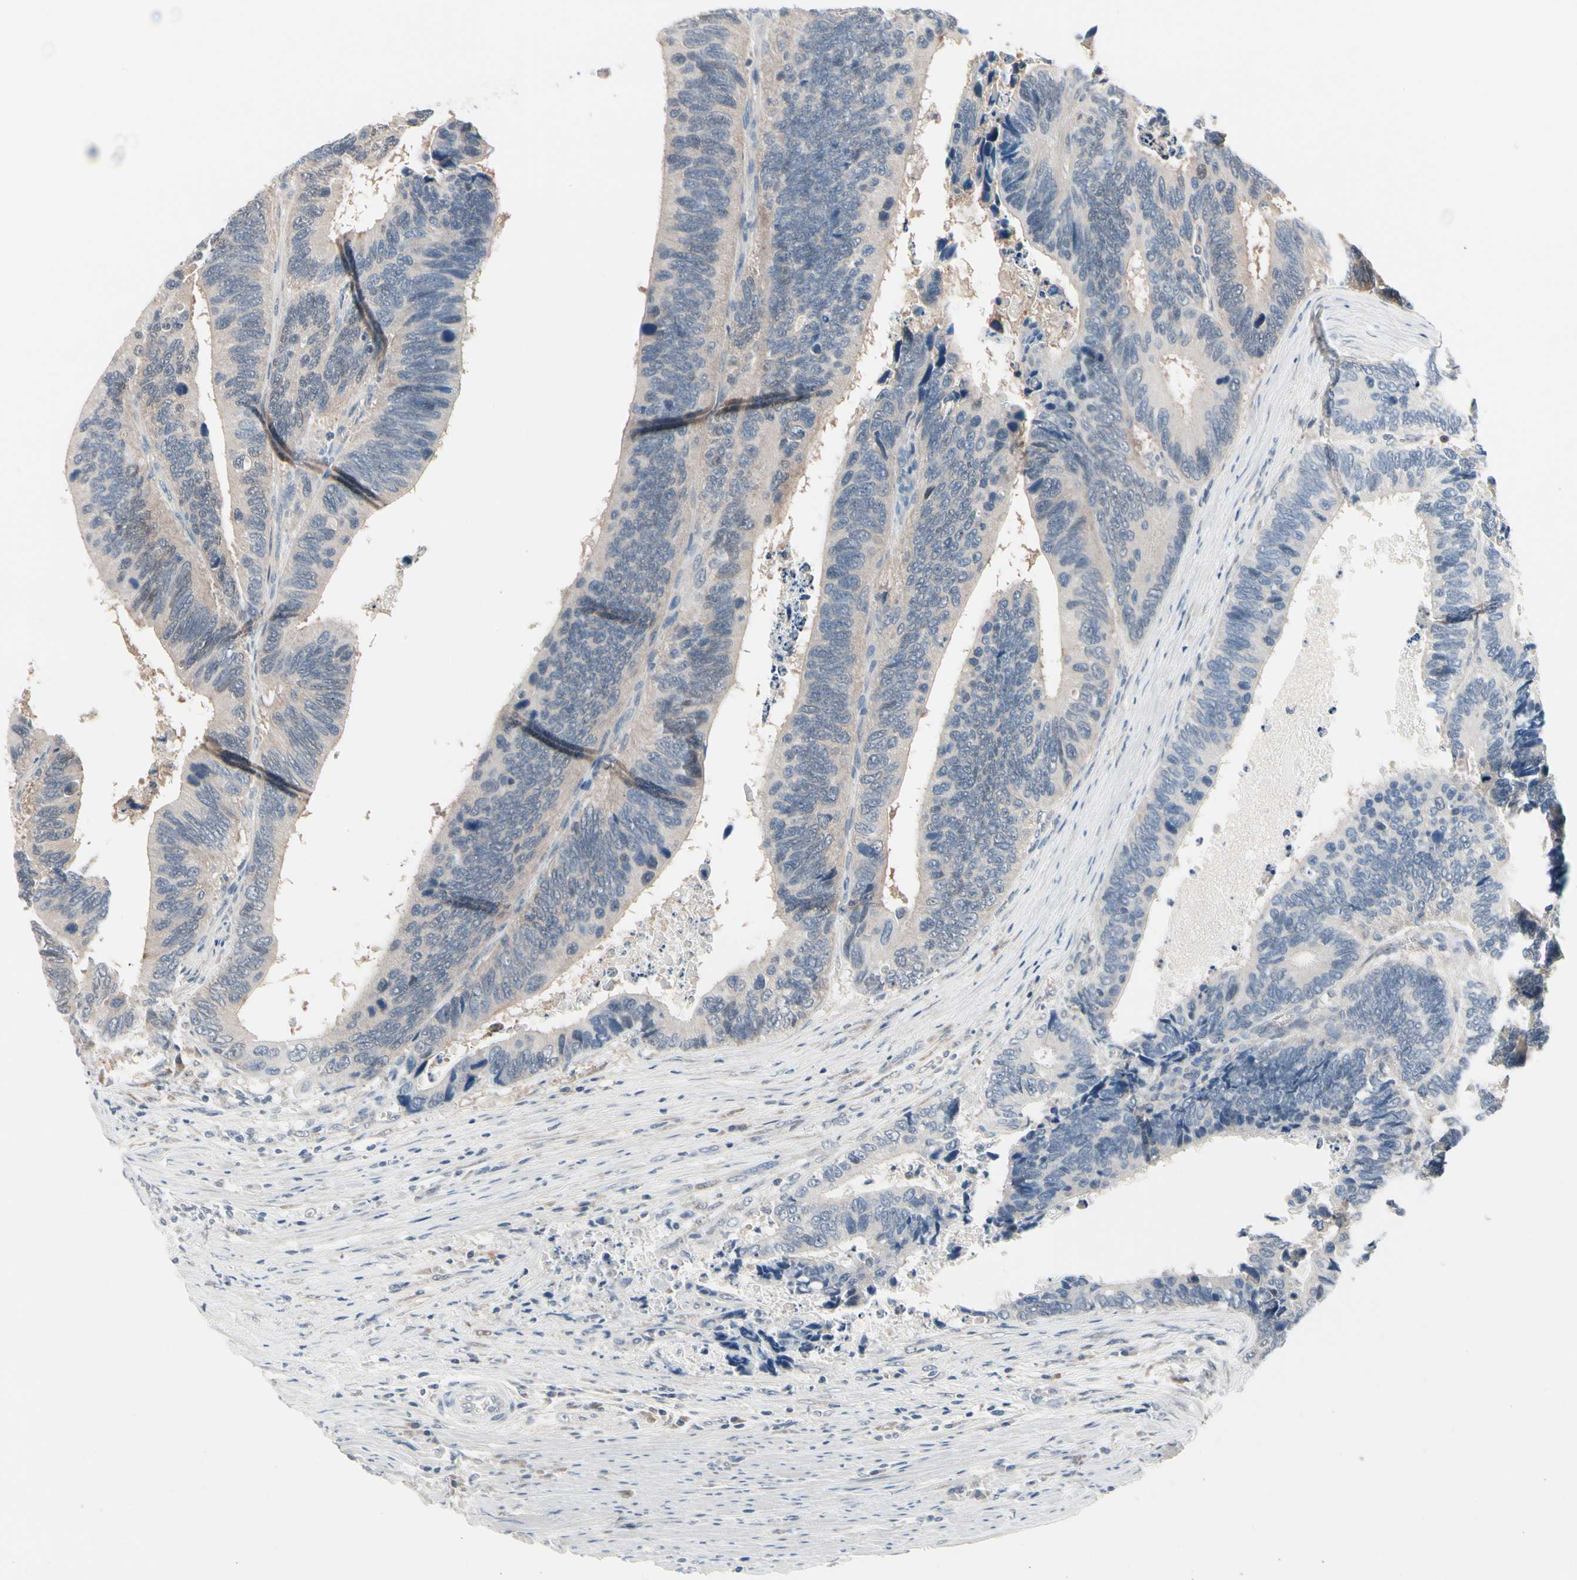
{"staining": {"intensity": "weak", "quantity": ">75%", "location": "cytoplasmic/membranous"}, "tissue": "colorectal cancer", "cell_type": "Tumor cells", "image_type": "cancer", "snomed": [{"axis": "morphology", "description": "Adenocarcinoma, NOS"}, {"axis": "topography", "description": "Colon"}], "caption": "Protein analysis of colorectal cancer tissue demonstrates weak cytoplasmic/membranous staining in about >75% of tumor cells.", "gene": "PRDX6", "patient": {"sex": "male", "age": 72}}